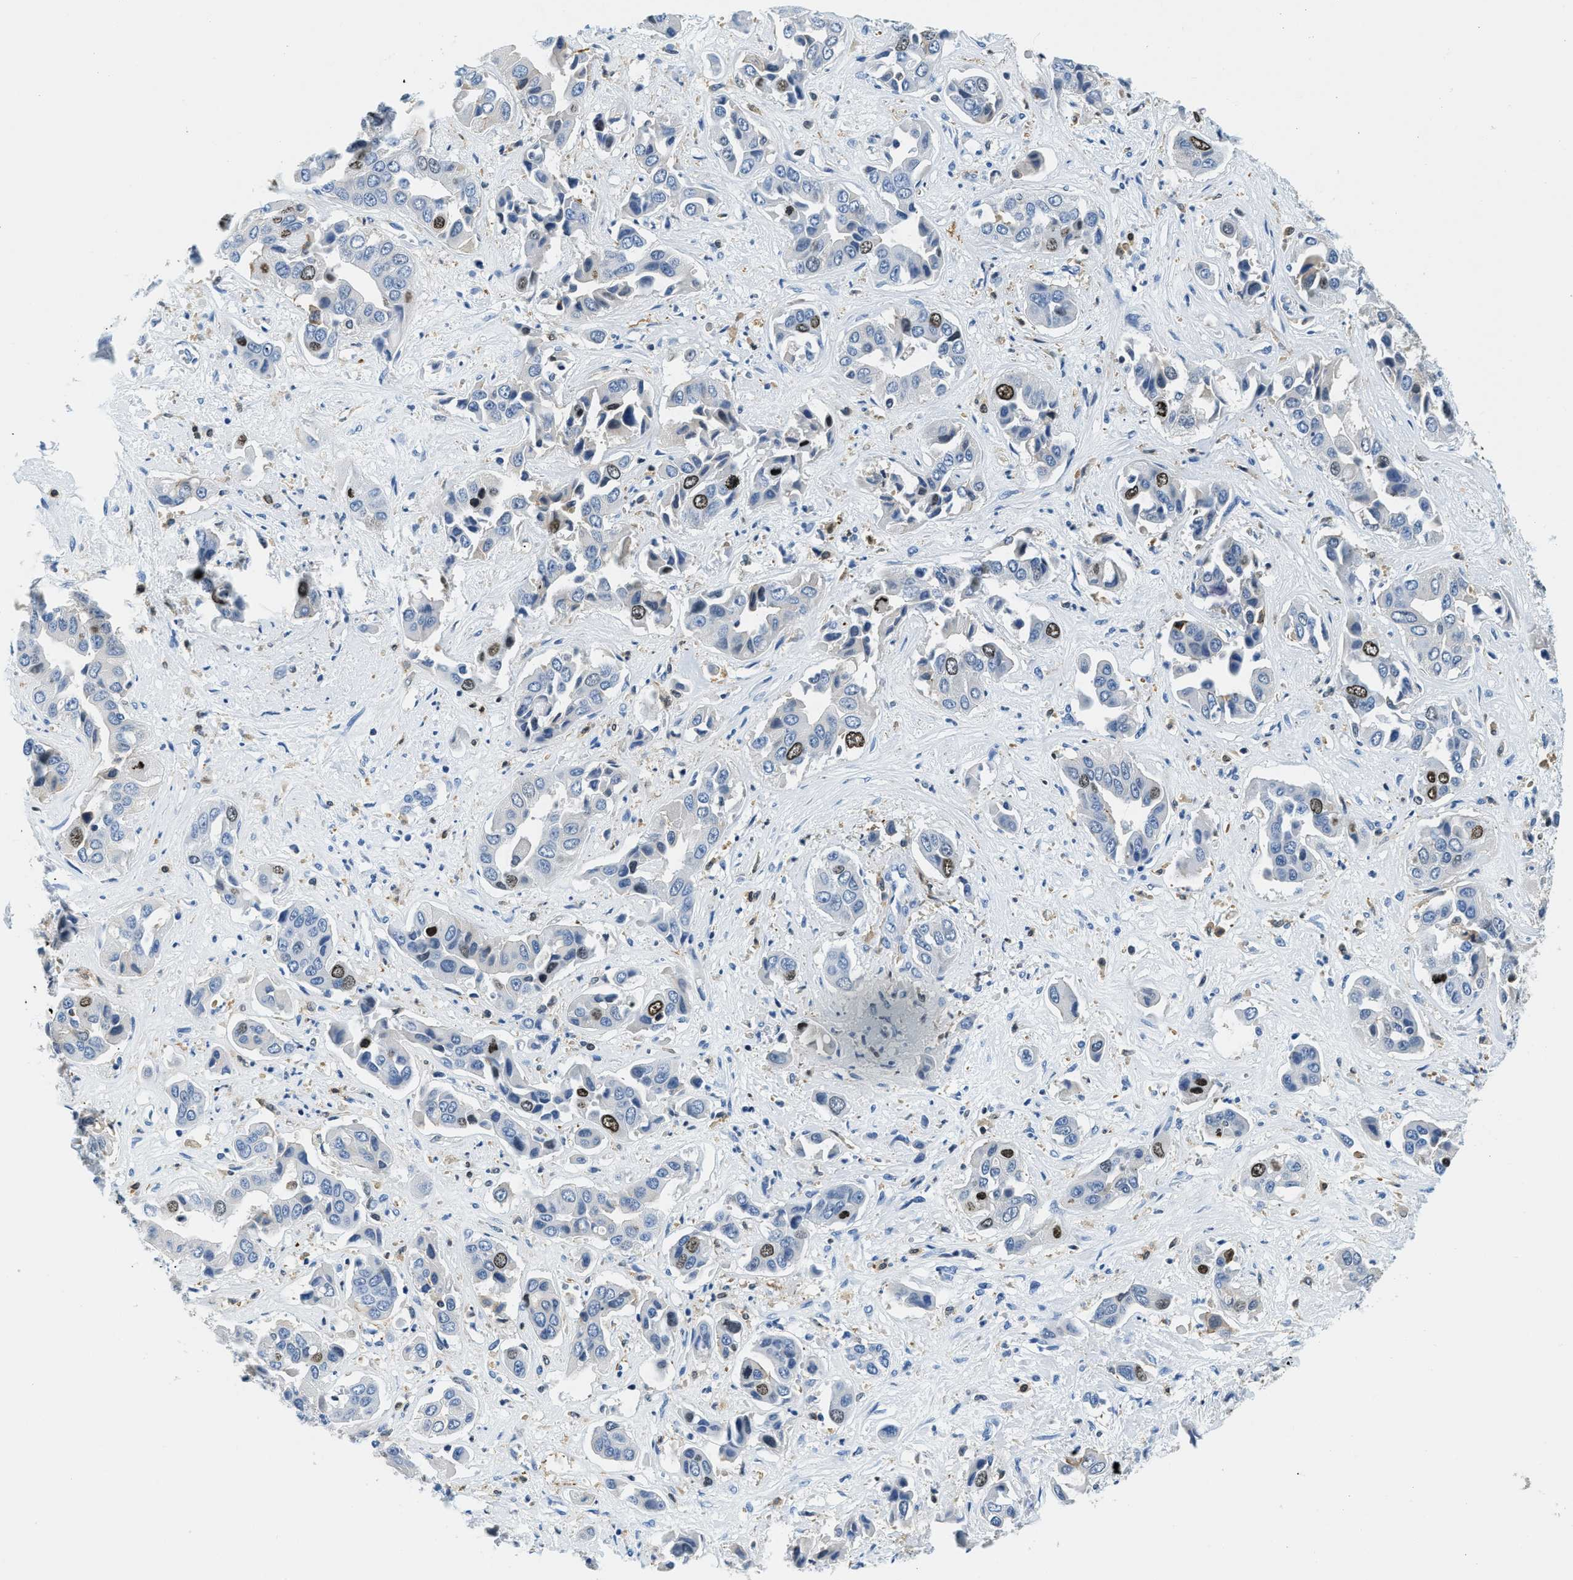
{"staining": {"intensity": "moderate", "quantity": "<25%", "location": "nuclear"}, "tissue": "liver cancer", "cell_type": "Tumor cells", "image_type": "cancer", "snomed": [{"axis": "morphology", "description": "Cholangiocarcinoma"}, {"axis": "topography", "description": "Liver"}], "caption": "Tumor cells reveal low levels of moderate nuclear expression in approximately <25% of cells in liver cancer.", "gene": "CAPG", "patient": {"sex": "female", "age": 52}}